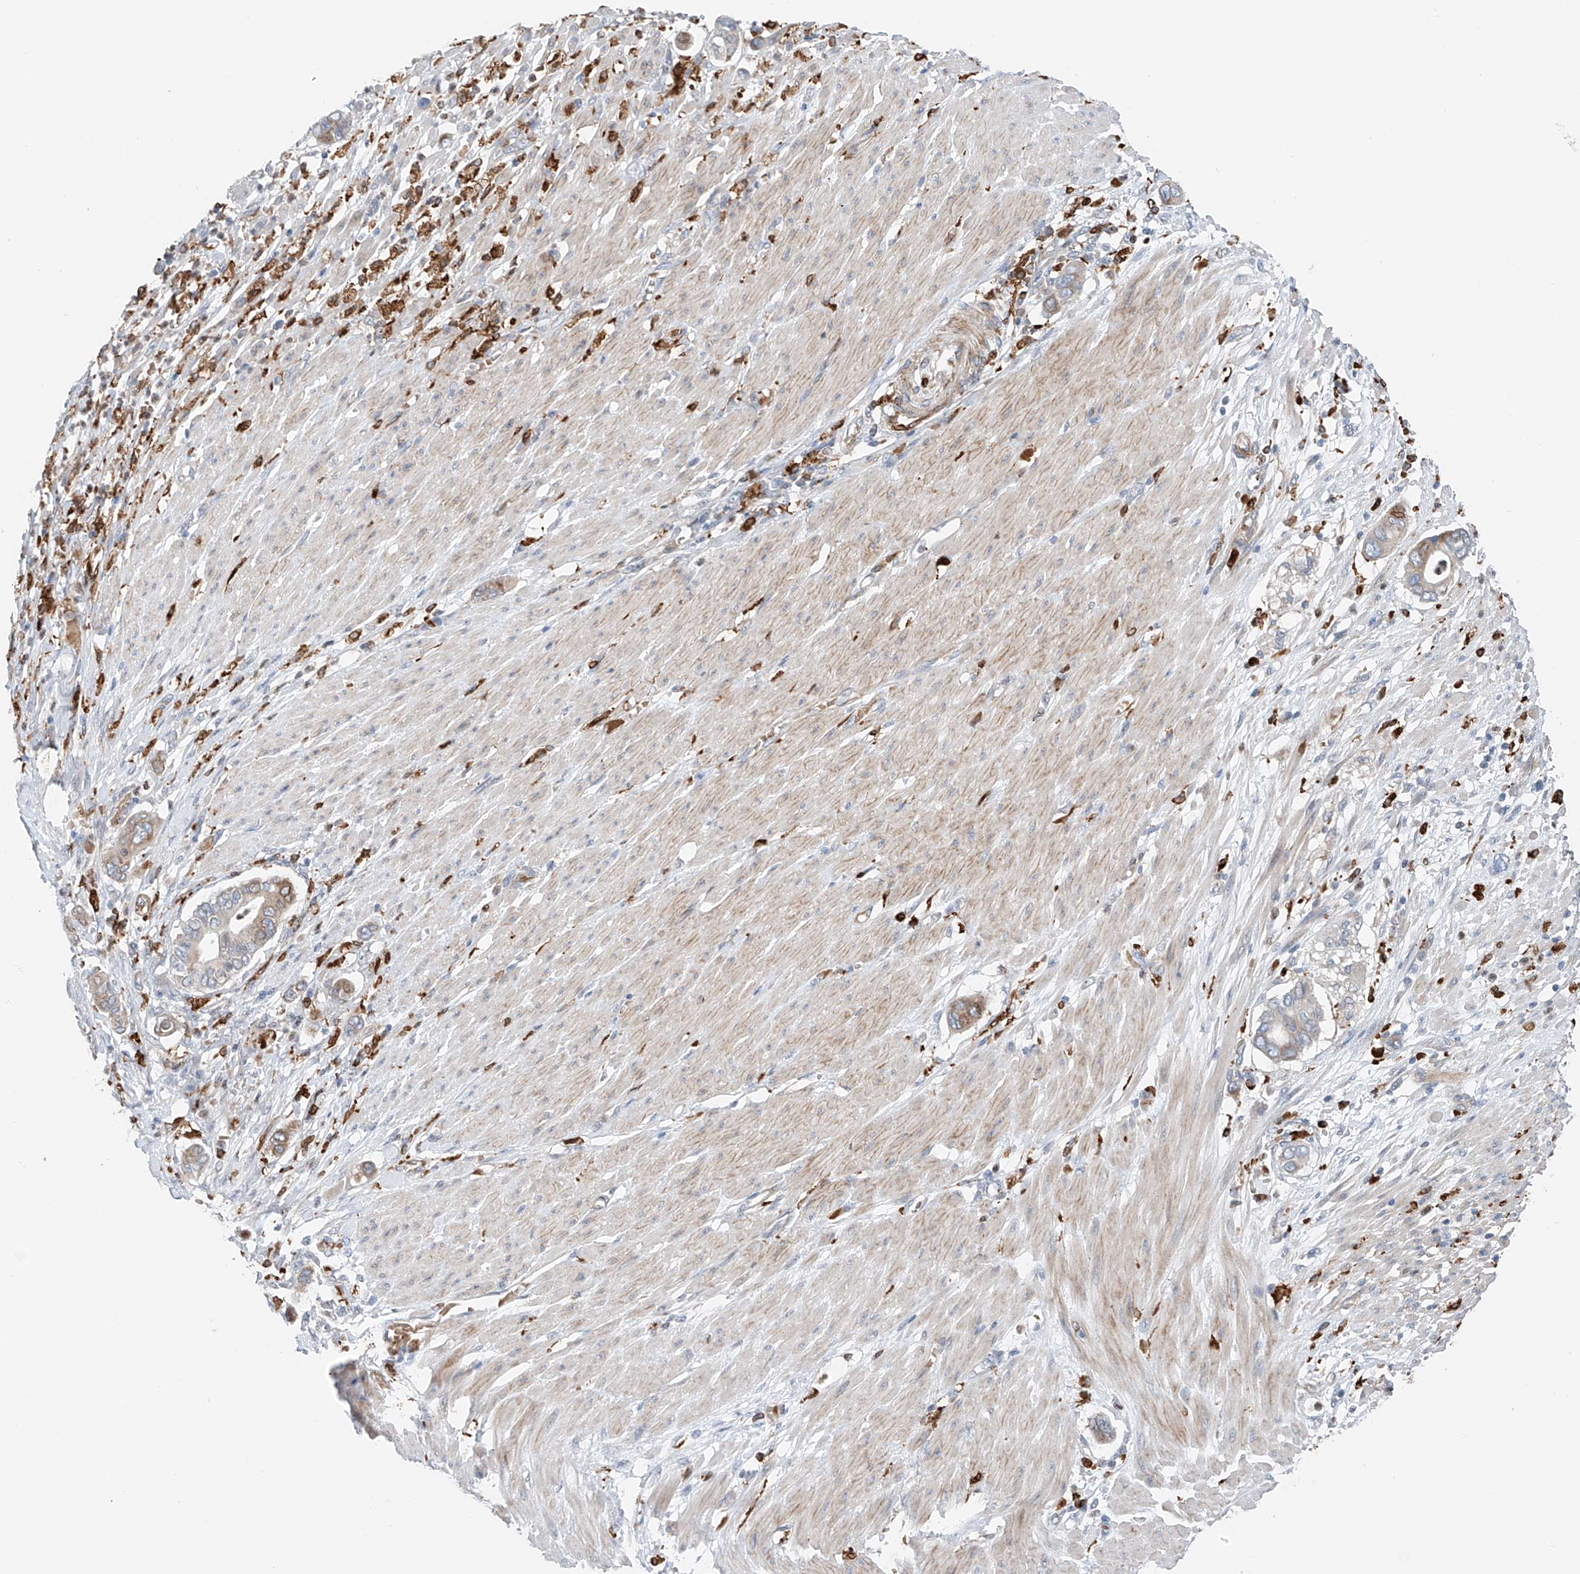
{"staining": {"intensity": "moderate", "quantity": "25%-75%", "location": "cytoplasmic/membranous"}, "tissue": "pancreatic cancer", "cell_type": "Tumor cells", "image_type": "cancer", "snomed": [{"axis": "morphology", "description": "Adenocarcinoma, NOS"}, {"axis": "topography", "description": "Pancreas"}], "caption": "Immunohistochemical staining of adenocarcinoma (pancreatic) shows medium levels of moderate cytoplasmic/membranous expression in approximately 25%-75% of tumor cells.", "gene": "TBXAS1", "patient": {"sex": "male", "age": 68}}